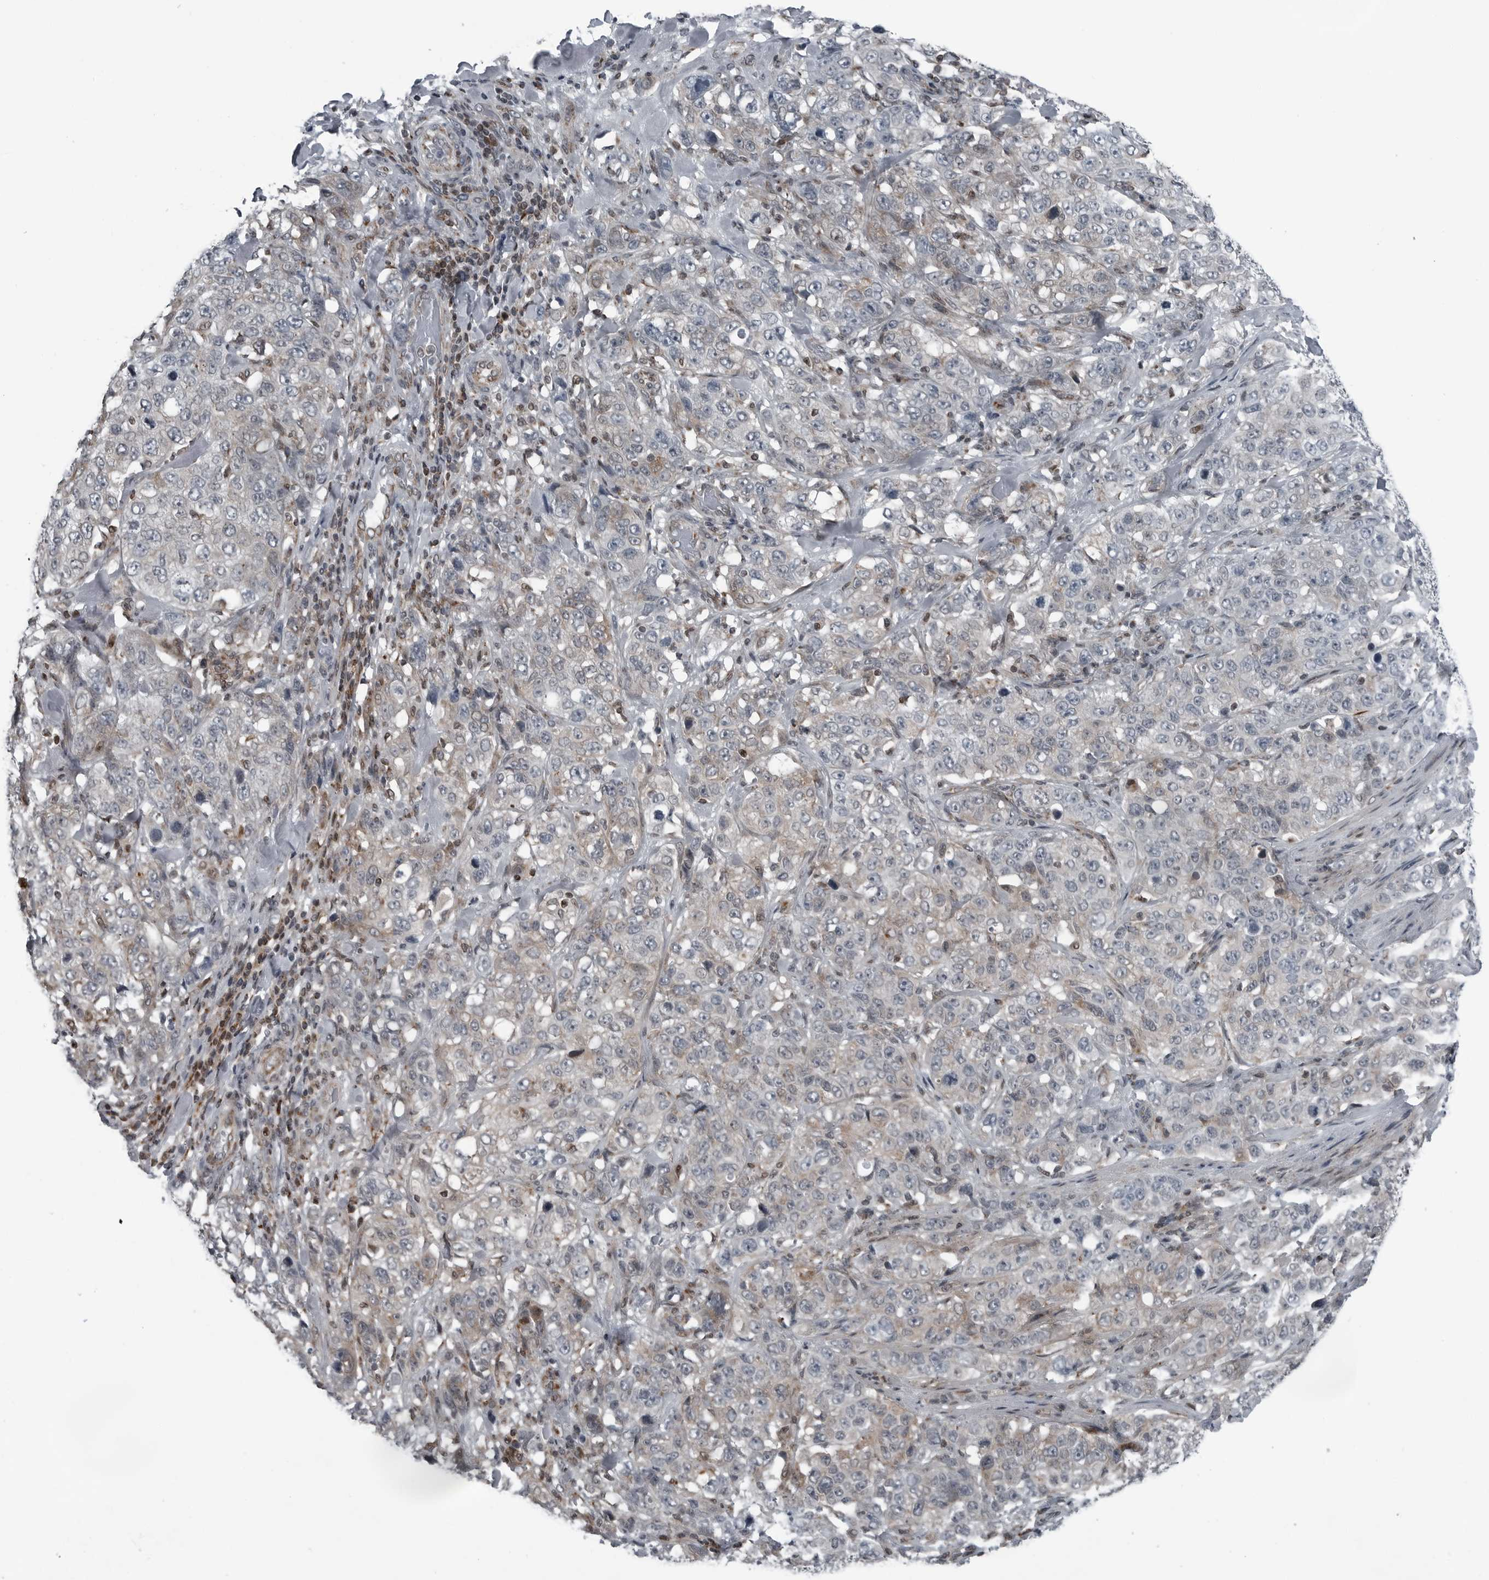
{"staining": {"intensity": "negative", "quantity": "none", "location": "none"}, "tissue": "stomach cancer", "cell_type": "Tumor cells", "image_type": "cancer", "snomed": [{"axis": "morphology", "description": "Adenocarcinoma, NOS"}, {"axis": "topography", "description": "Stomach"}], "caption": "IHC photomicrograph of human adenocarcinoma (stomach) stained for a protein (brown), which displays no expression in tumor cells.", "gene": "GAK", "patient": {"sex": "male", "age": 48}}